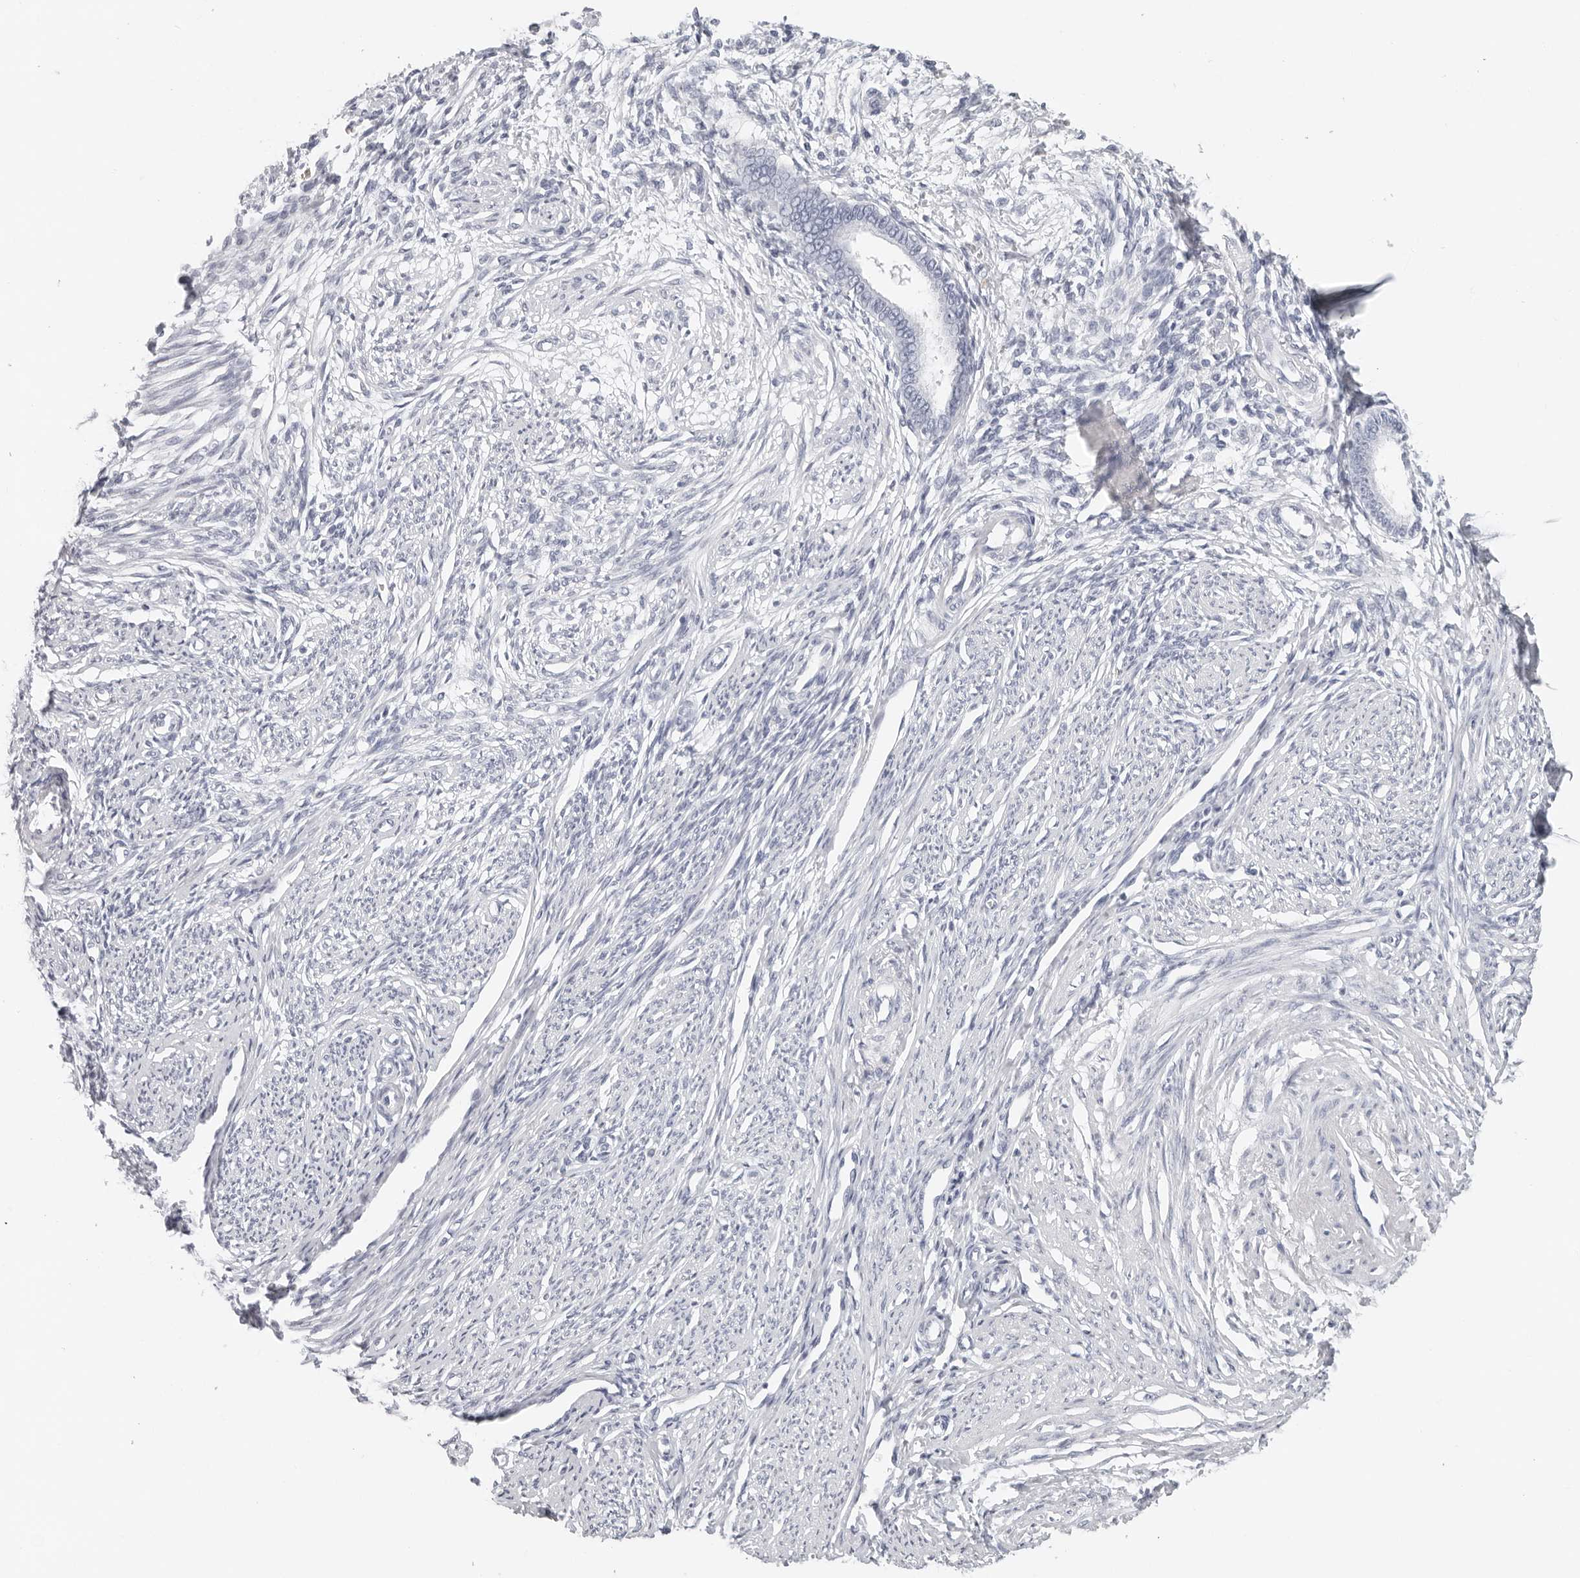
{"staining": {"intensity": "negative", "quantity": "none", "location": "none"}, "tissue": "endometrium", "cell_type": "Cells in endometrial stroma", "image_type": "normal", "snomed": [{"axis": "morphology", "description": "Normal tissue, NOS"}, {"axis": "topography", "description": "Endometrium"}], "caption": "Immunohistochemical staining of unremarkable endometrium reveals no significant expression in cells in endometrial stroma.", "gene": "CST1", "patient": {"sex": "female", "age": 56}}